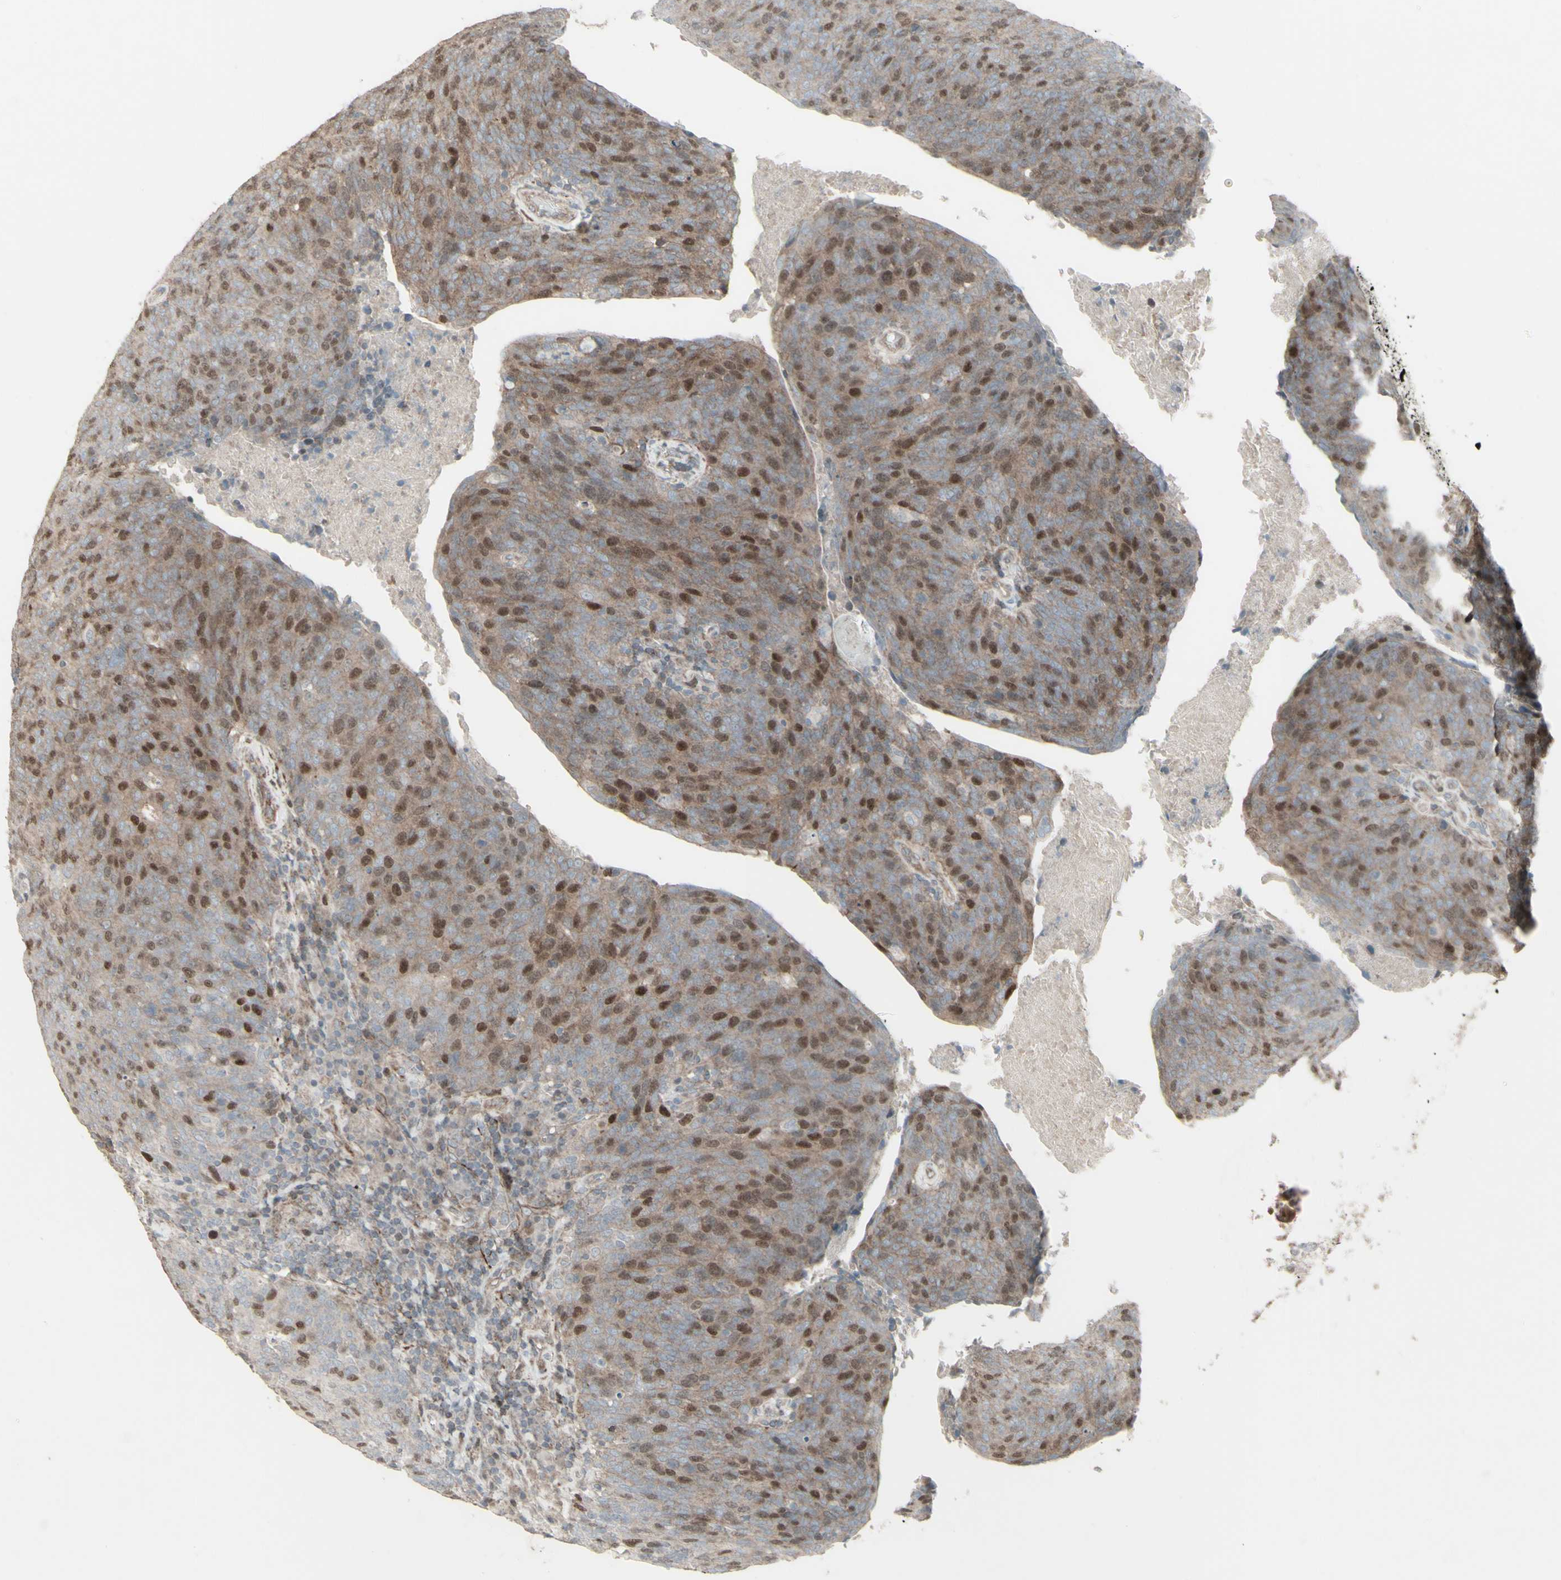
{"staining": {"intensity": "moderate", "quantity": "25%-75%", "location": "nuclear"}, "tissue": "head and neck cancer", "cell_type": "Tumor cells", "image_type": "cancer", "snomed": [{"axis": "morphology", "description": "Squamous cell carcinoma, NOS"}, {"axis": "morphology", "description": "Squamous cell carcinoma, metastatic, NOS"}, {"axis": "topography", "description": "Lymph node"}, {"axis": "topography", "description": "Head-Neck"}], "caption": "DAB (3,3'-diaminobenzidine) immunohistochemical staining of human head and neck squamous cell carcinoma displays moderate nuclear protein expression in about 25%-75% of tumor cells. Immunohistochemistry stains the protein in brown and the nuclei are stained blue.", "gene": "GMNN", "patient": {"sex": "male", "age": 62}}